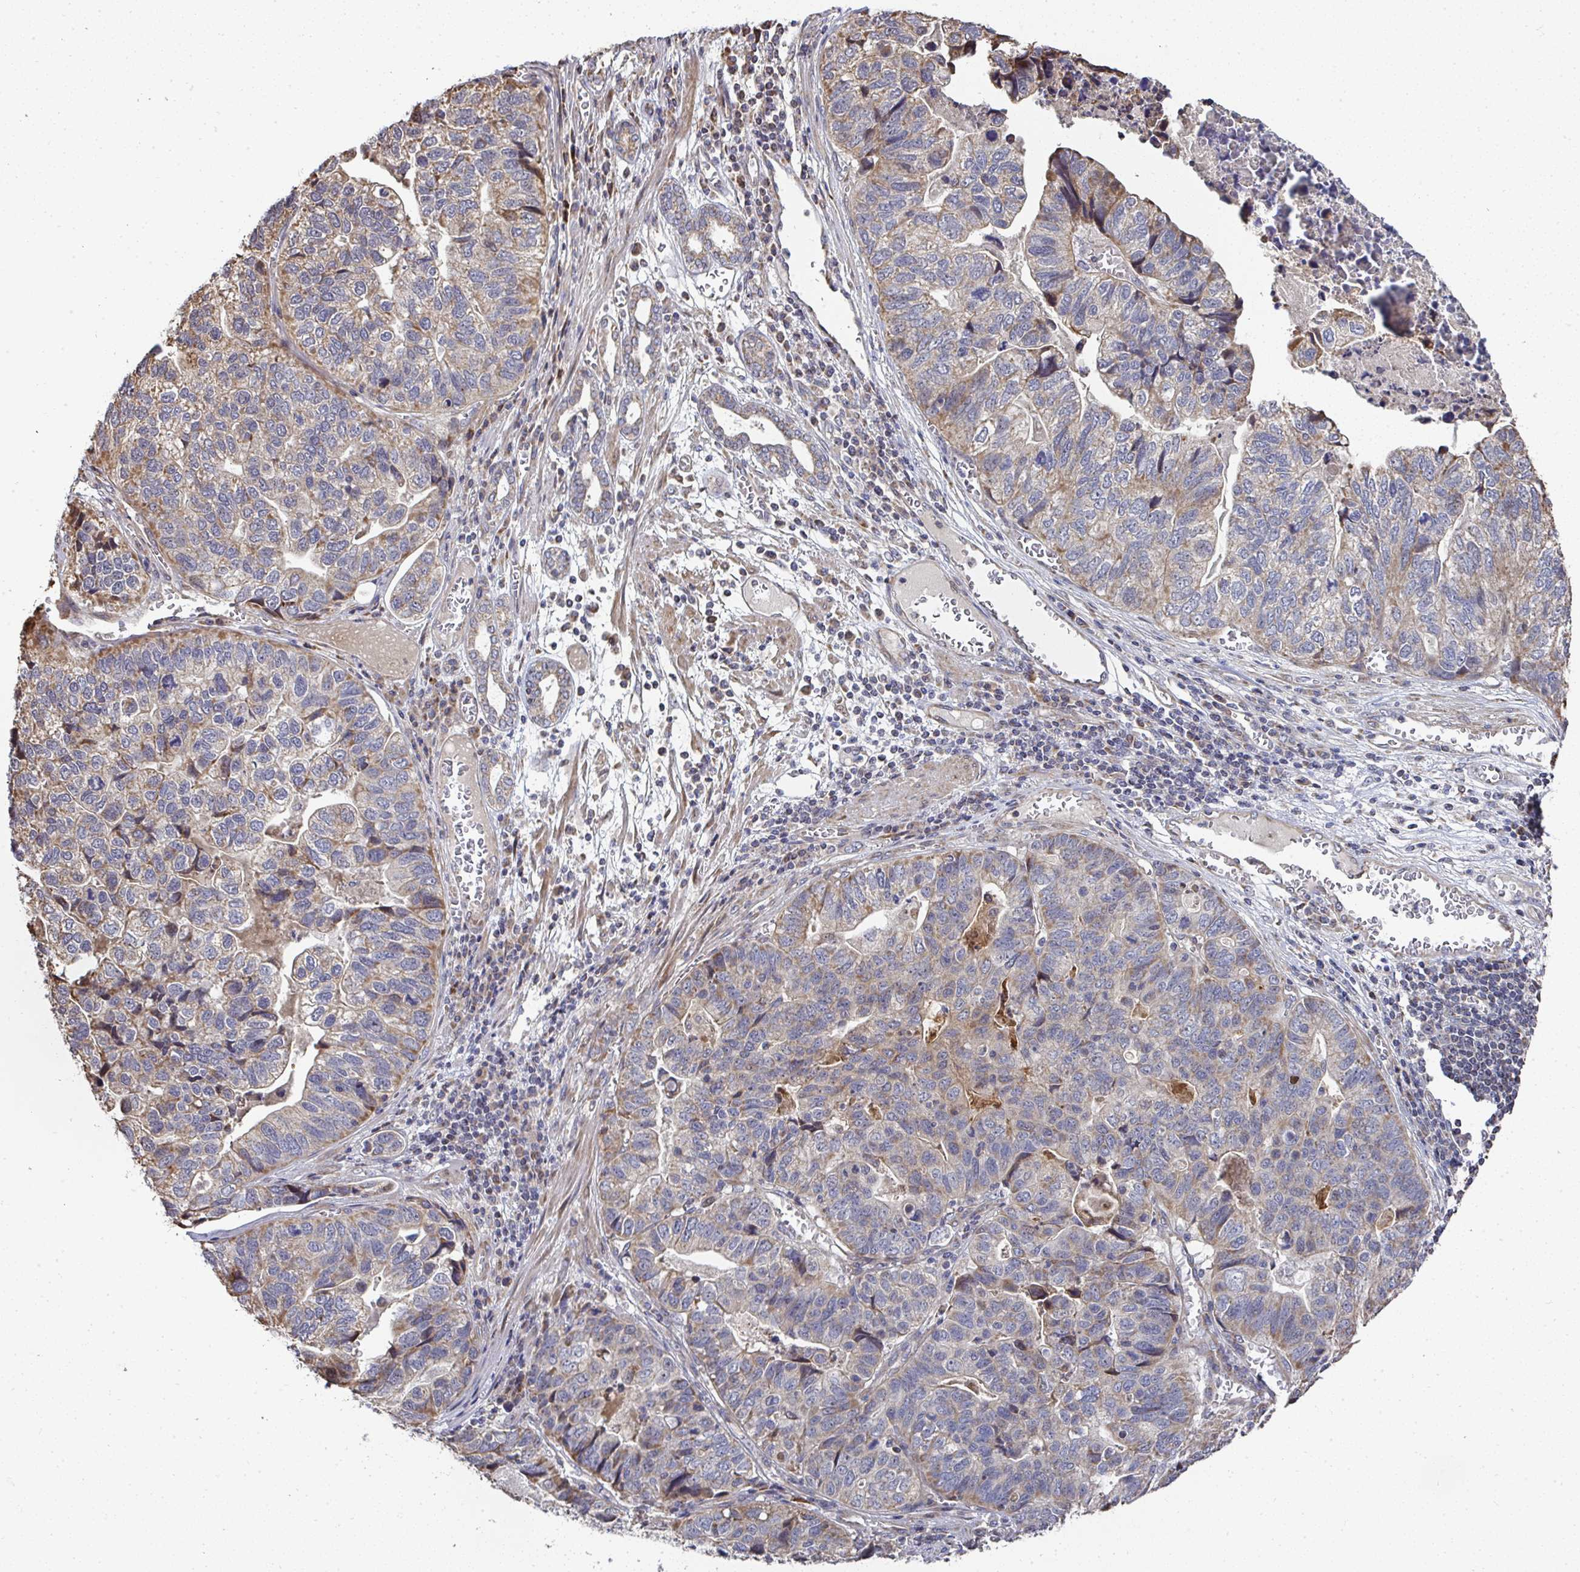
{"staining": {"intensity": "moderate", "quantity": "<25%", "location": "cytoplasmic/membranous"}, "tissue": "stomach cancer", "cell_type": "Tumor cells", "image_type": "cancer", "snomed": [{"axis": "morphology", "description": "Adenocarcinoma, NOS"}, {"axis": "topography", "description": "Stomach, upper"}], "caption": "Protein analysis of stomach cancer tissue reveals moderate cytoplasmic/membranous expression in about <25% of tumor cells. The protein is stained brown, and the nuclei are stained in blue (DAB (3,3'-diaminobenzidine) IHC with brightfield microscopy, high magnification).", "gene": "AGTPBP1", "patient": {"sex": "female", "age": 67}}